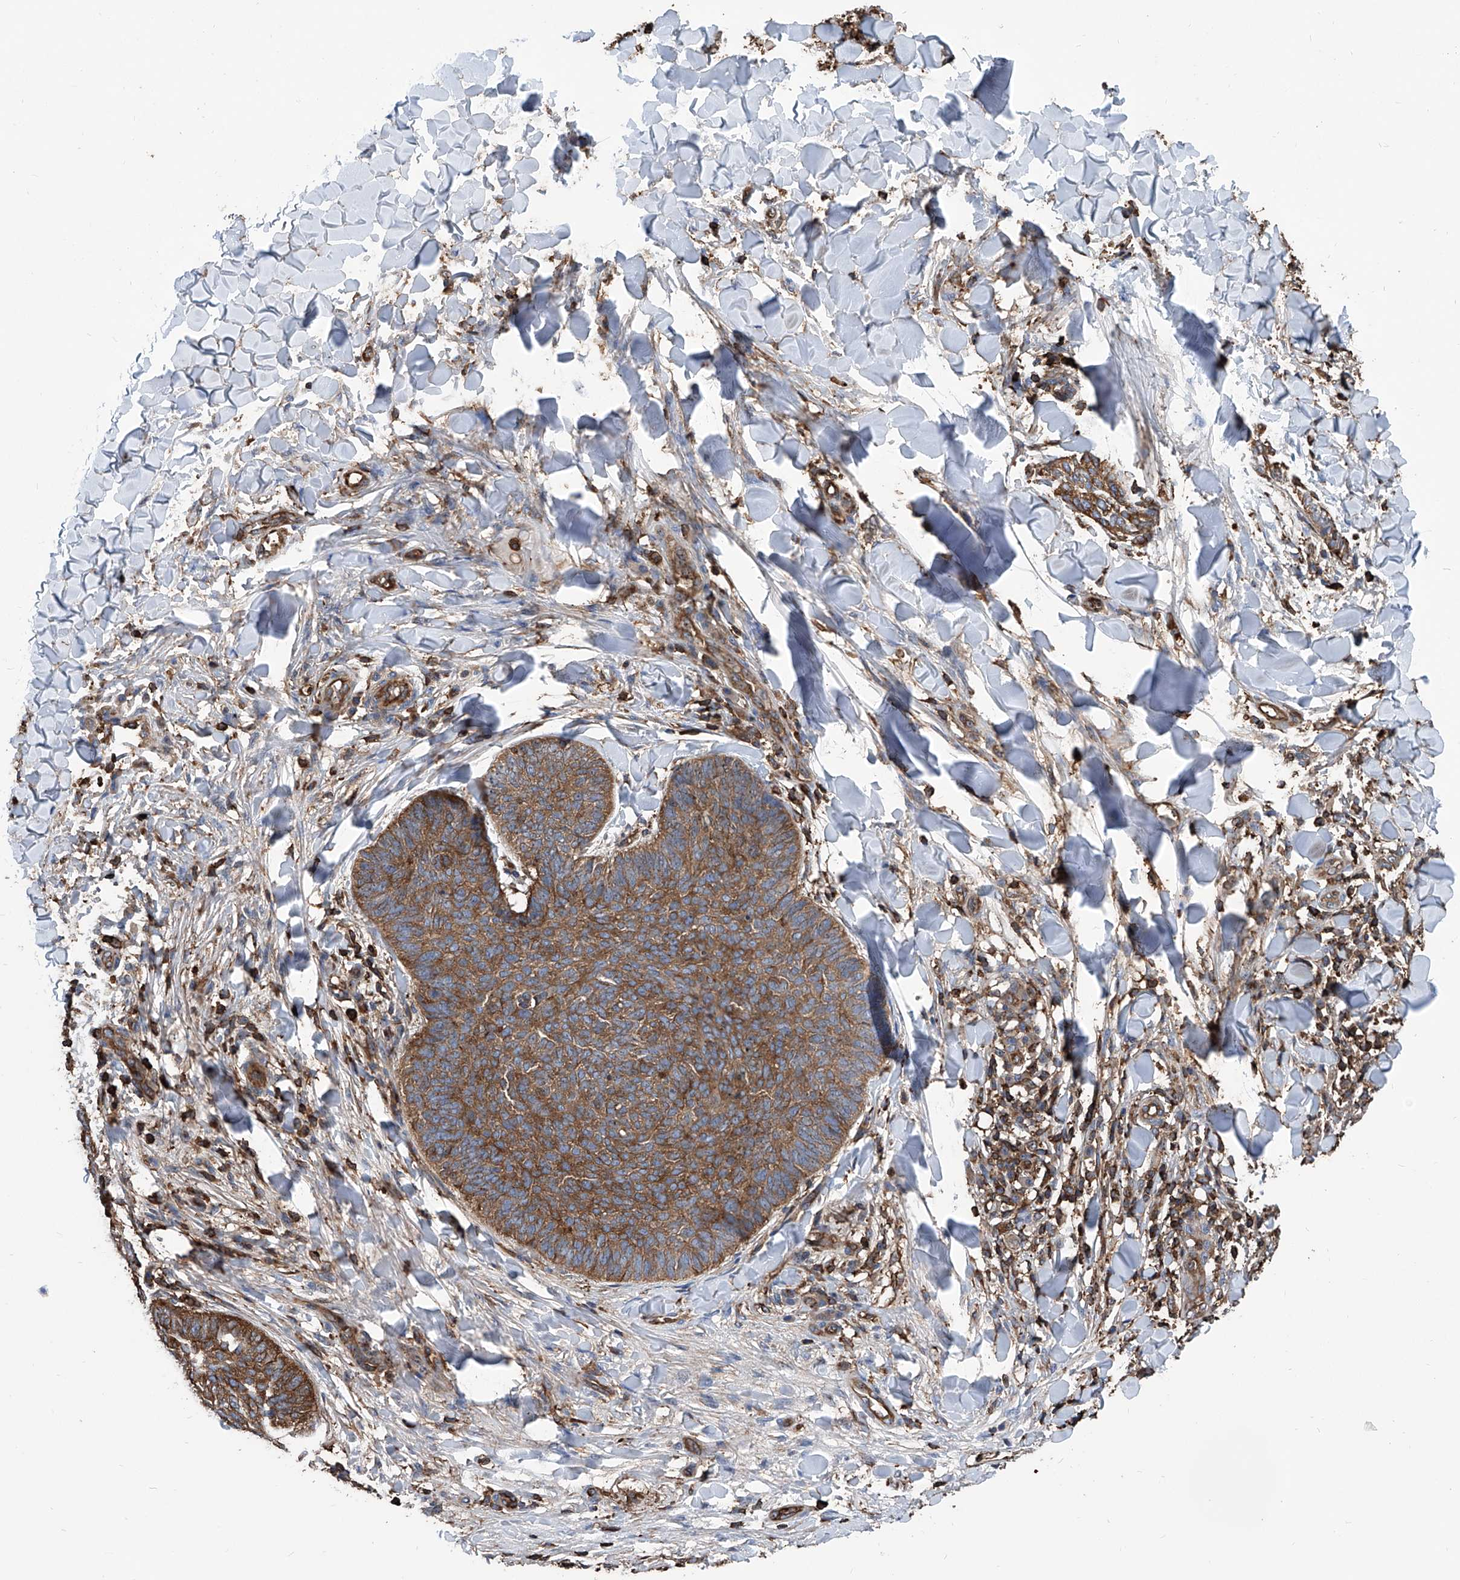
{"staining": {"intensity": "moderate", "quantity": ">75%", "location": "cytoplasmic/membranous"}, "tissue": "skin cancer", "cell_type": "Tumor cells", "image_type": "cancer", "snomed": [{"axis": "morphology", "description": "Normal tissue, NOS"}, {"axis": "morphology", "description": "Basal cell carcinoma"}, {"axis": "topography", "description": "Skin"}], "caption": "An image of human basal cell carcinoma (skin) stained for a protein shows moderate cytoplasmic/membranous brown staining in tumor cells.", "gene": "ZNF484", "patient": {"sex": "male", "age": 50}}